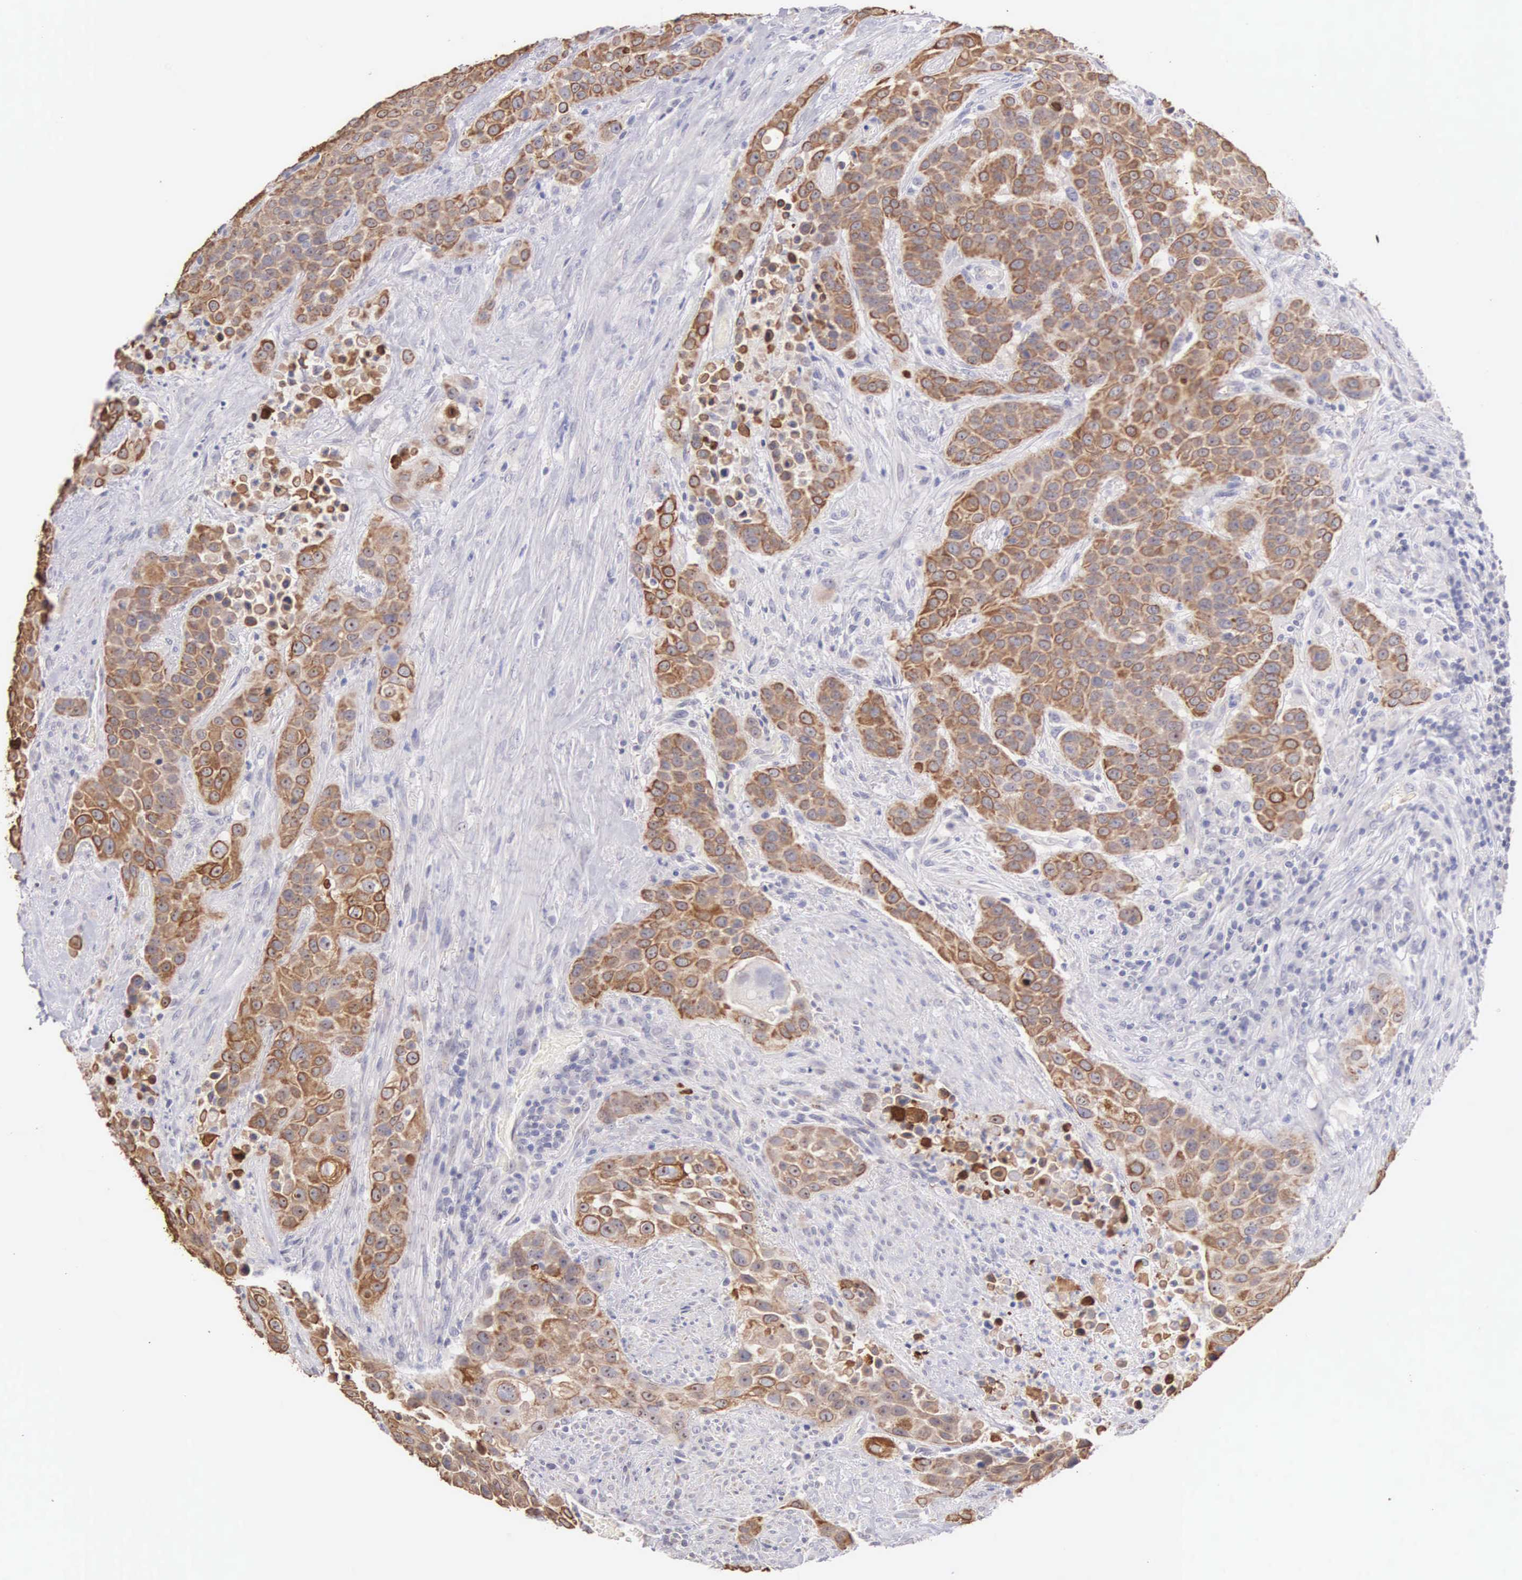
{"staining": {"intensity": "moderate", "quantity": ">75%", "location": "cytoplasmic/membranous"}, "tissue": "urothelial cancer", "cell_type": "Tumor cells", "image_type": "cancer", "snomed": [{"axis": "morphology", "description": "Urothelial carcinoma, High grade"}, {"axis": "topography", "description": "Urinary bladder"}], "caption": "Immunohistochemistry (IHC) micrograph of urothelial carcinoma (high-grade) stained for a protein (brown), which displays medium levels of moderate cytoplasmic/membranous staining in about >75% of tumor cells.", "gene": "PIR", "patient": {"sex": "male", "age": 74}}